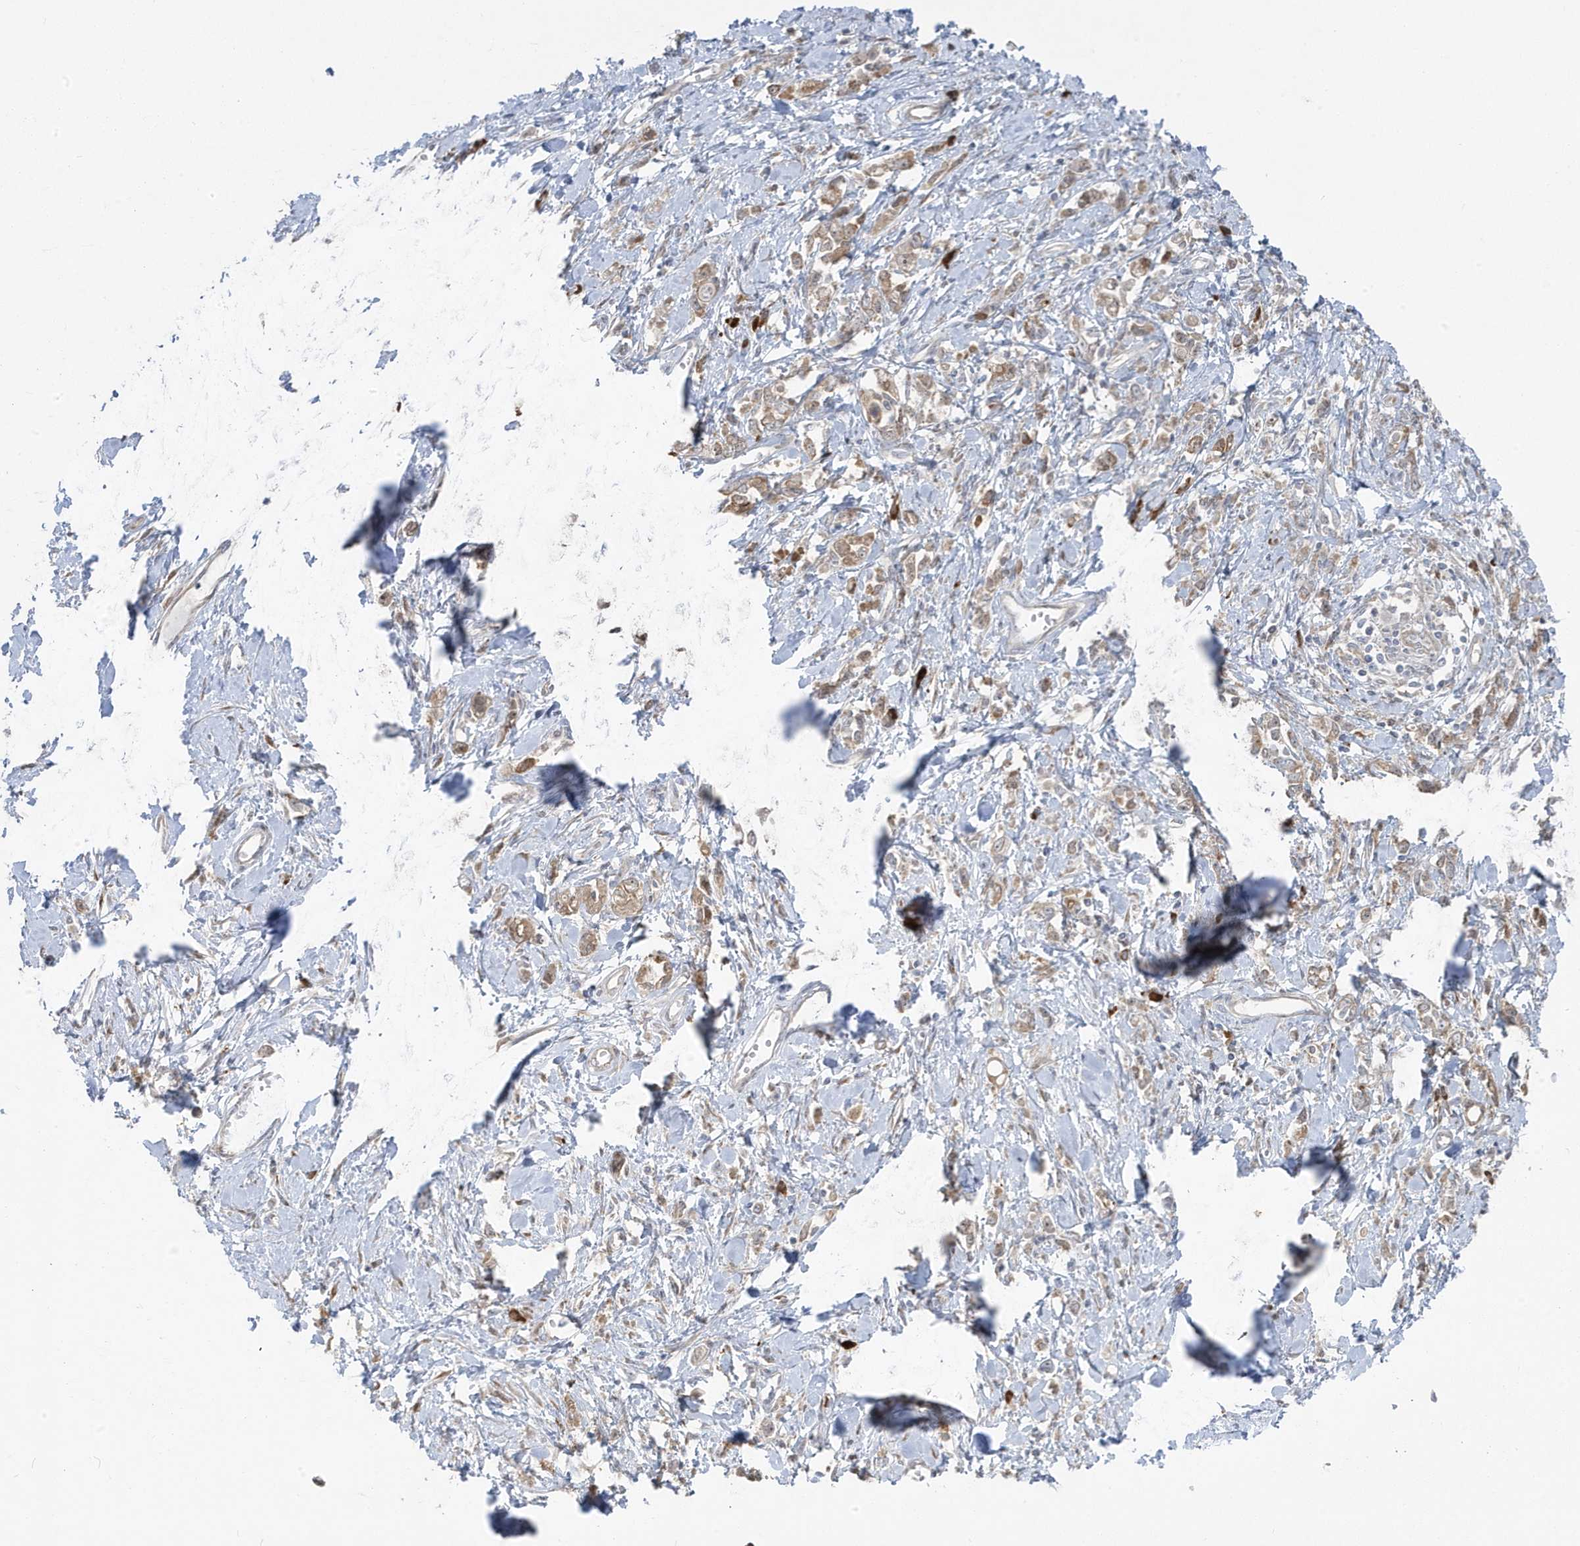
{"staining": {"intensity": "weak", "quantity": ">75%", "location": "cytoplasmic/membranous"}, "tissue": "stomach cancer", "cell_type": "Tumor cells", "image_type": "cancer", "snomed": [{"axis": "morphology", "description": "Adenocarcinoma, NOS"}, {"axis": "topography", "description": "Stomach"}], "caption": "Tumor cells show weak cytoplasmic/membranous positivity in about >75% of cells in stomach cancer (adenocarcinoma). Using DAB (3,3'-diaminobenzidine) (brown) and hematoxylin (blue) stains, captured at high magnification using brightfield microscopy.", "gene": "ZNF654", "patient": {"sex": "female", "age": 76}}